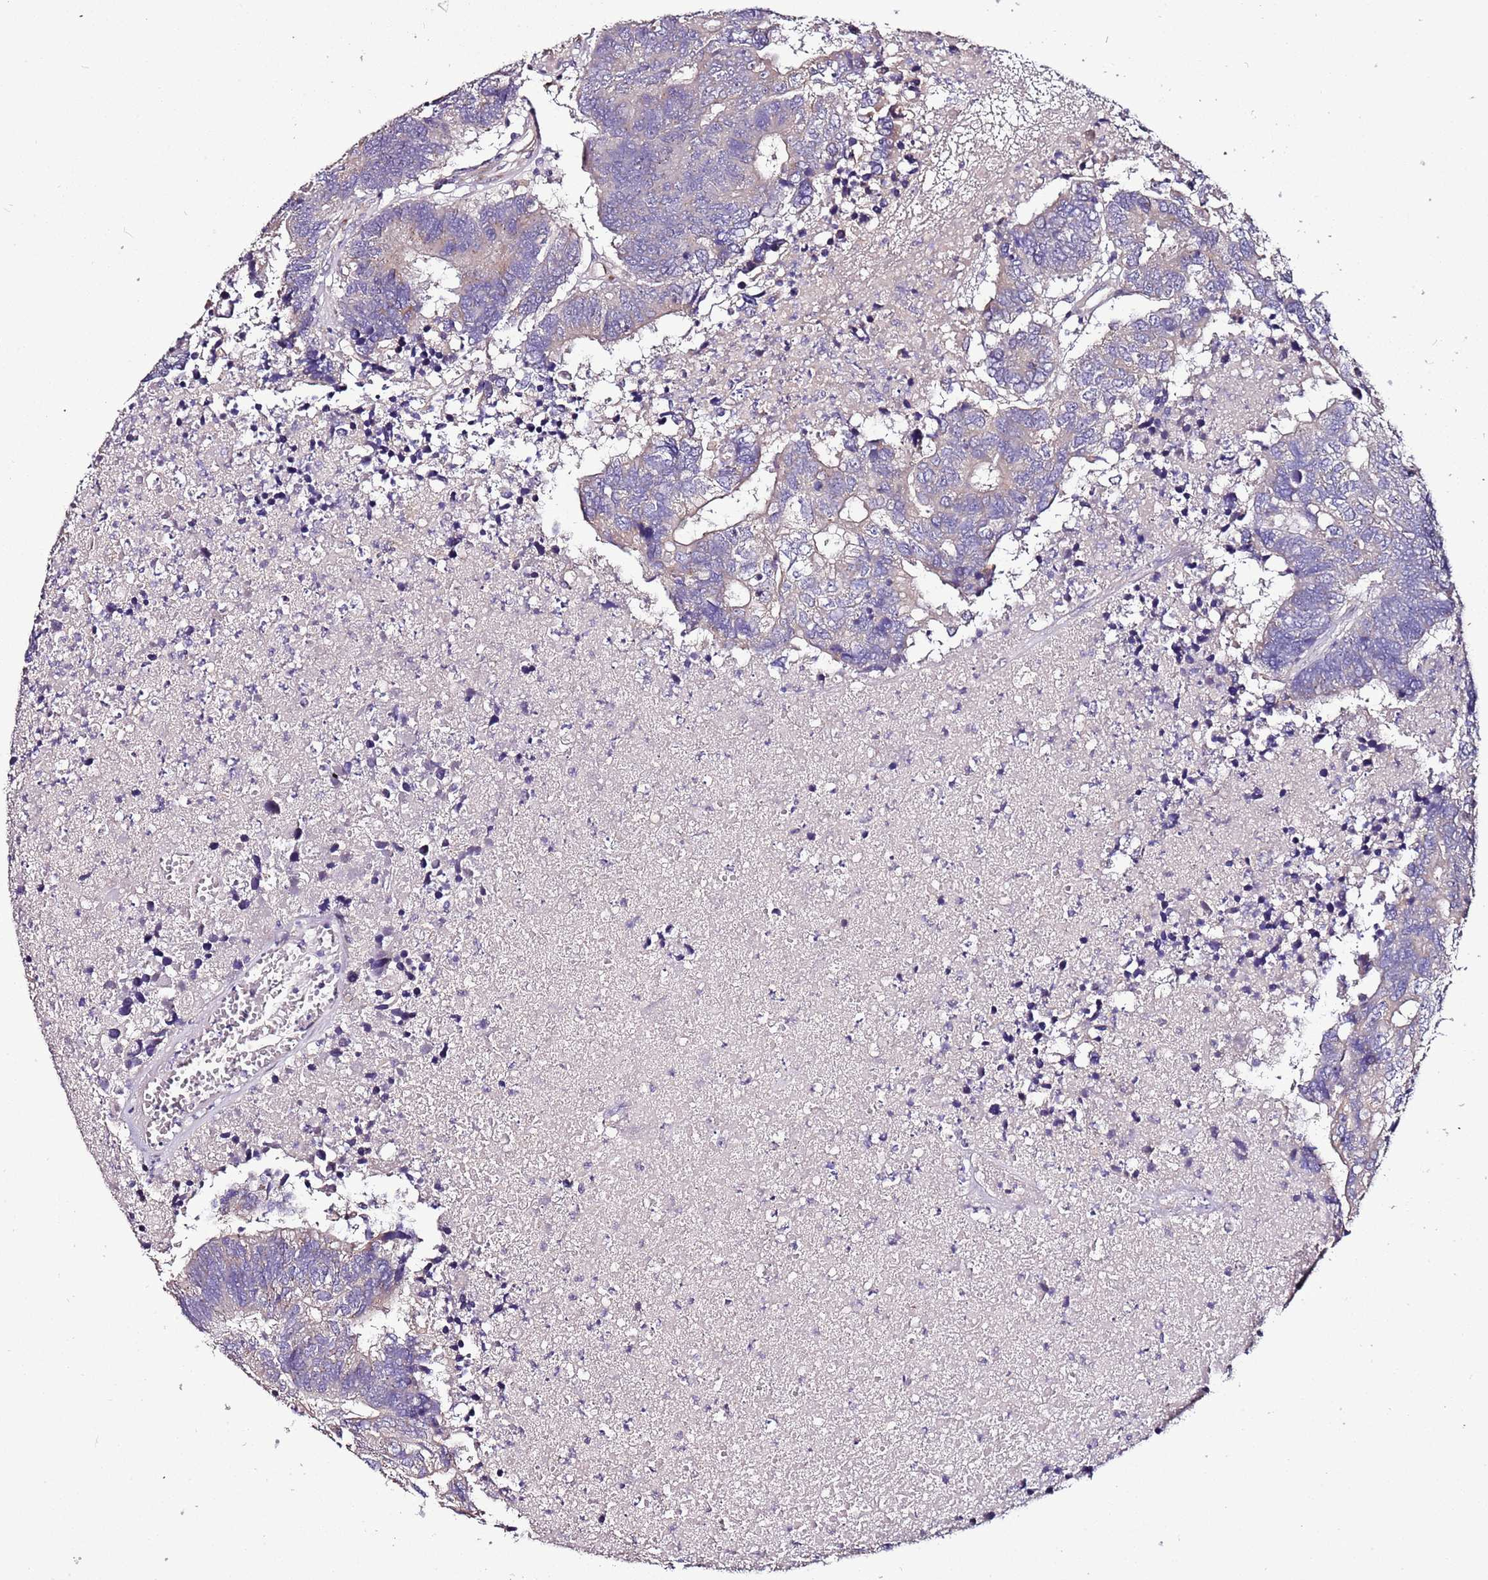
{"staining": {"intensity": "negative", "quantity": "none", "location": "none"}, "tissue": "colorectal cancer", "cell_type": "Tumor cells", "image_type": "cancer", "snomed": [{"axis": "morphology", "description": "Adenocarcinoma, NOS"}, {"axis": "topography", "description": "Colon"}], "caption": "Tumor cells are negative for protein expression in human adenocarcinoma (colorectal).", "gene": "FAM20A", "patient": {"sex": "female", "age": 48}}